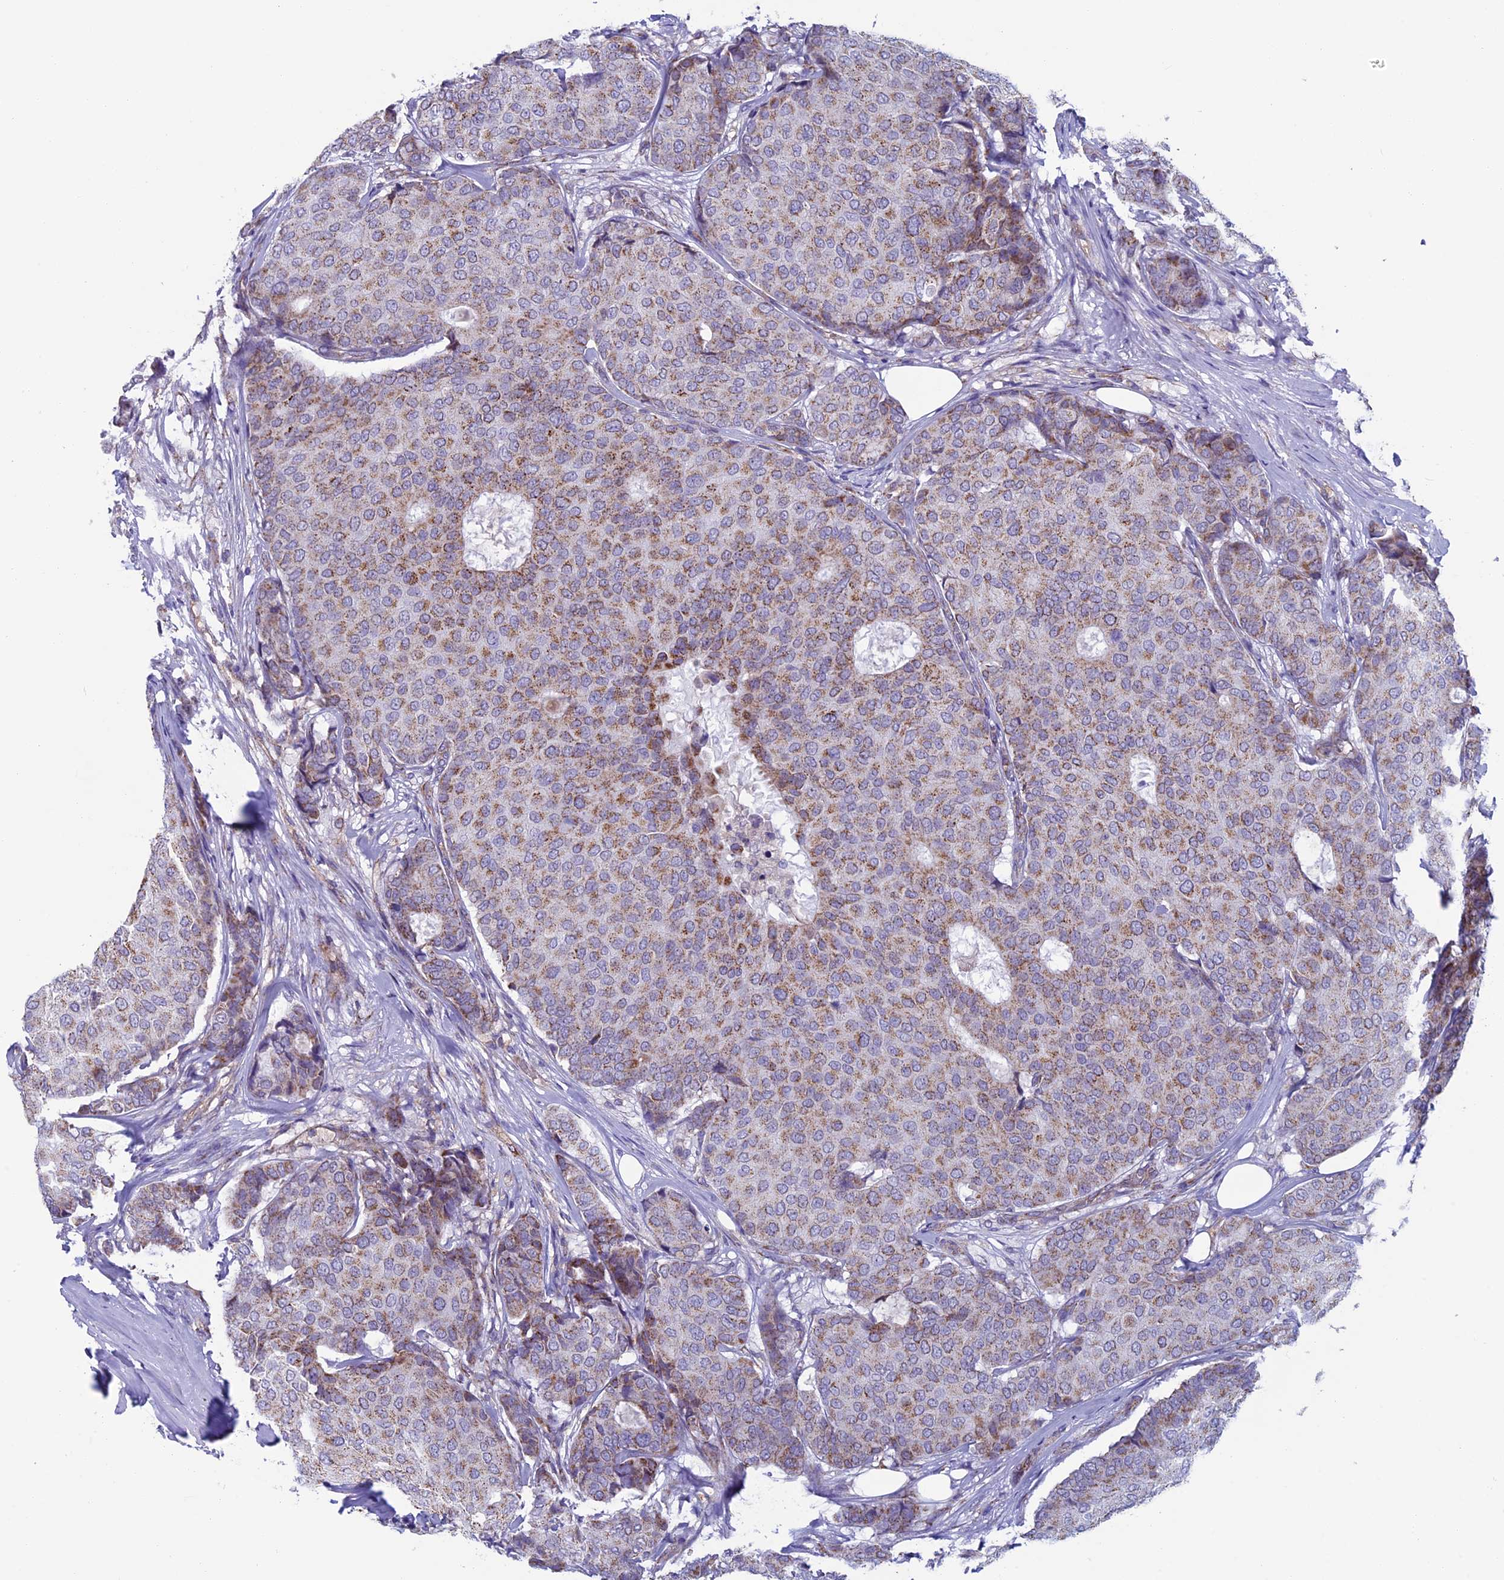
{"staining": {"intensity": "moderate", "quantity": ">75%", "location": "cytoplasmic/membranous"}, "tissue": "breast cancer", "cell_type": "Tumor cells", "image_type": "cancer", "snomed": [{"axis": "morphology", "description": "Duct carcinoma"}, {"axis": "topography", "description": "Breast"}], "caption": "Breast cancer stained with a brown dye demonstrates moderate cytoplasmic/membranous positive staining in approximately >75% of tumor cells.", "gene": "MFSD12", "patient": {"sex": "female", "age": 75}}